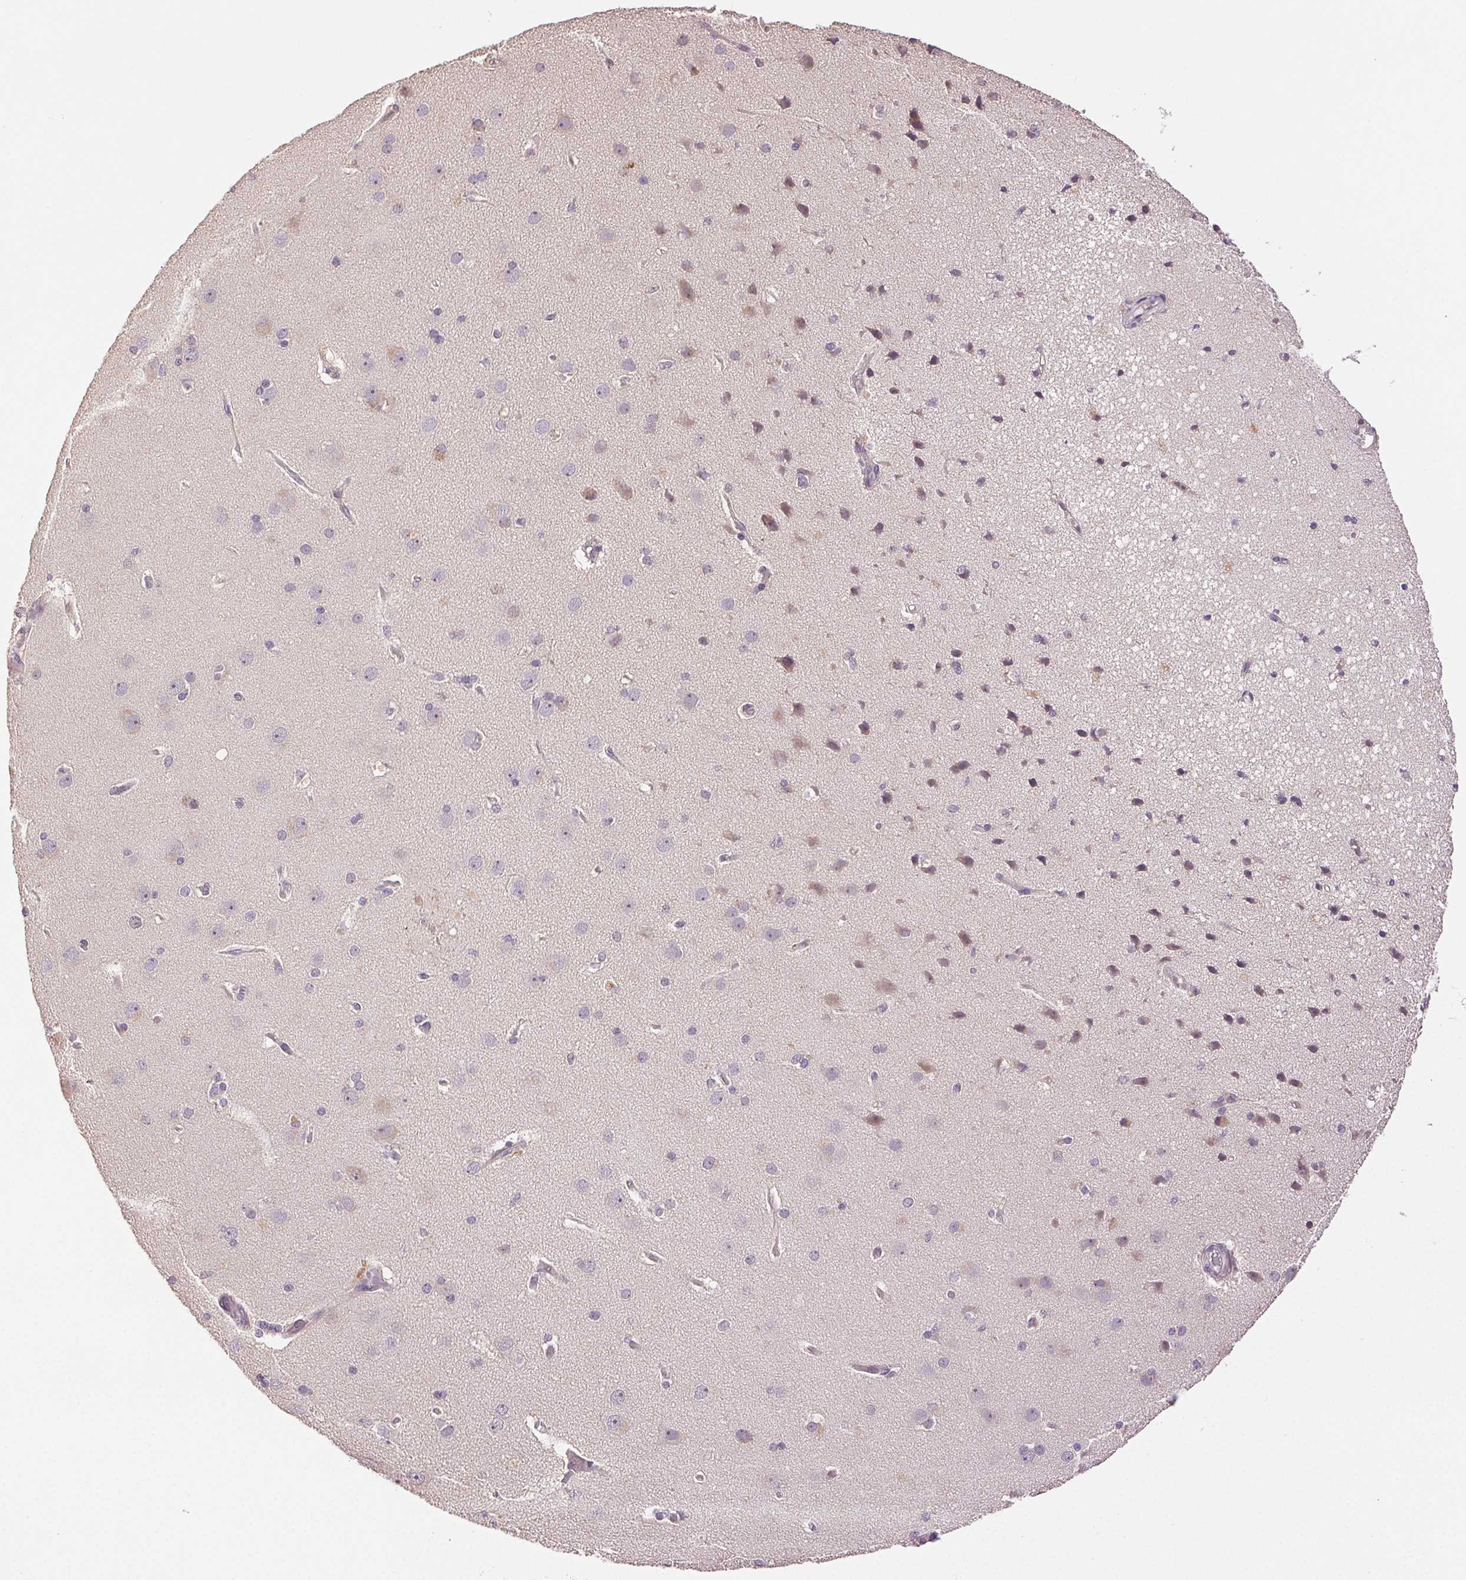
{"staining": {"intensity": "negative", "quantity": "none", "location": "none"}, "tissue": "cerebral cortex", "cell_type": "Endothelial cells", "image_type": "normal", "snomed": [{"axis": "morphology", "description": "Normal tissue, NOS"}, {"axis": "morphology", "description": "Glioma, malignant, High grade"}, {"axis": "topography", "description": "Cerebral cortex"}], "caption": "This is an IHC photomicrograph of normal human cerebral cortex. There is no expression in endothelial cells.", "gene": "TMEM253", "patient": {"sex": "male", "age": 71}}